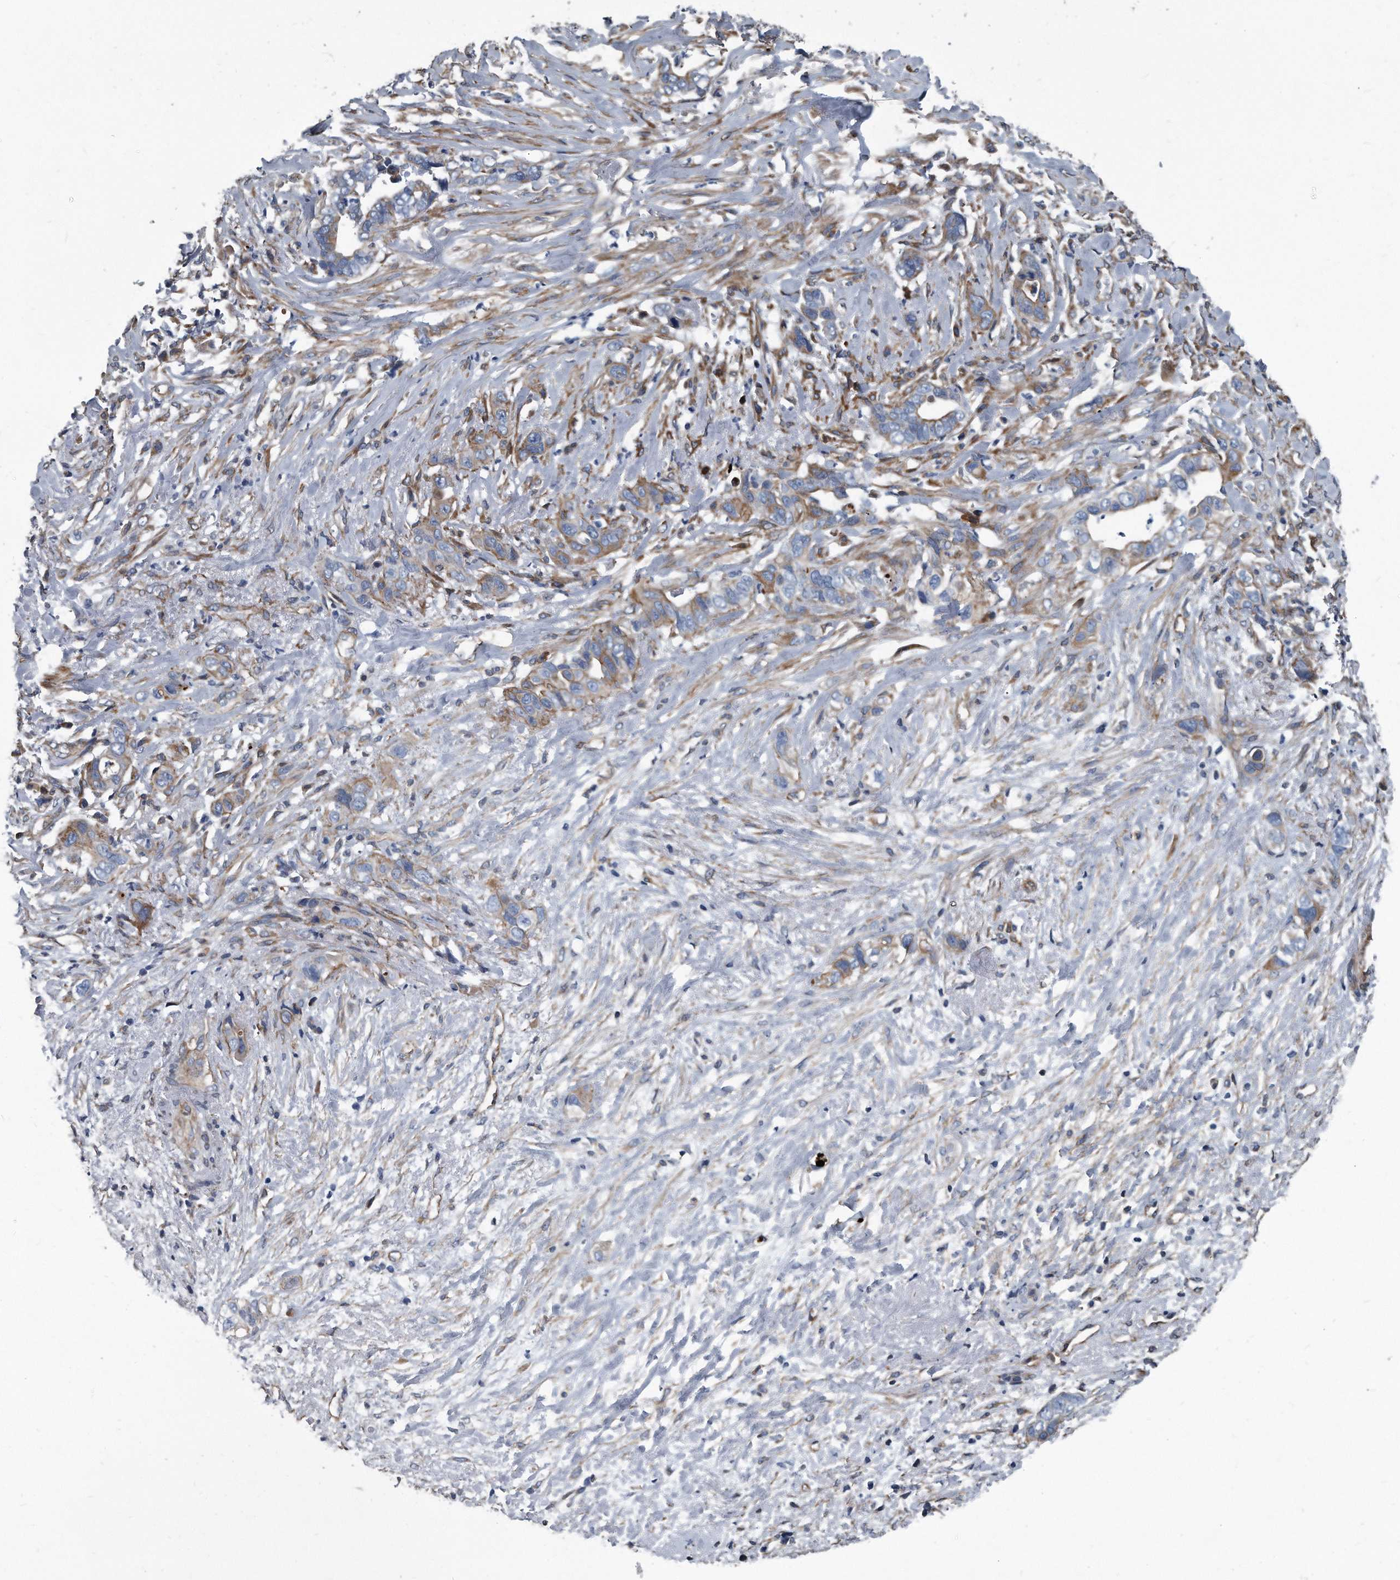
{"staining": {"intensity": "moderate", "quantity": "25%-75%", "location": "cytoplasmic/membranous"}, "tissue": "liver cancer", "cell_type": "Tumor cells", "image_type": "cancer", "snomed": [{"axis": "morphology", "description": "Cholangiocarcinoma"}, {"axis": "topography", "description": "Liver"}], "caption": "Immunohistochemical staining of human liver cancer exhibits medium levels of moderate cytoplasmic/membranous protein expression in about 25%-75% of tumor cells.", "gene": "PLEC", "patient": {"sex": "female", "age": 79}}